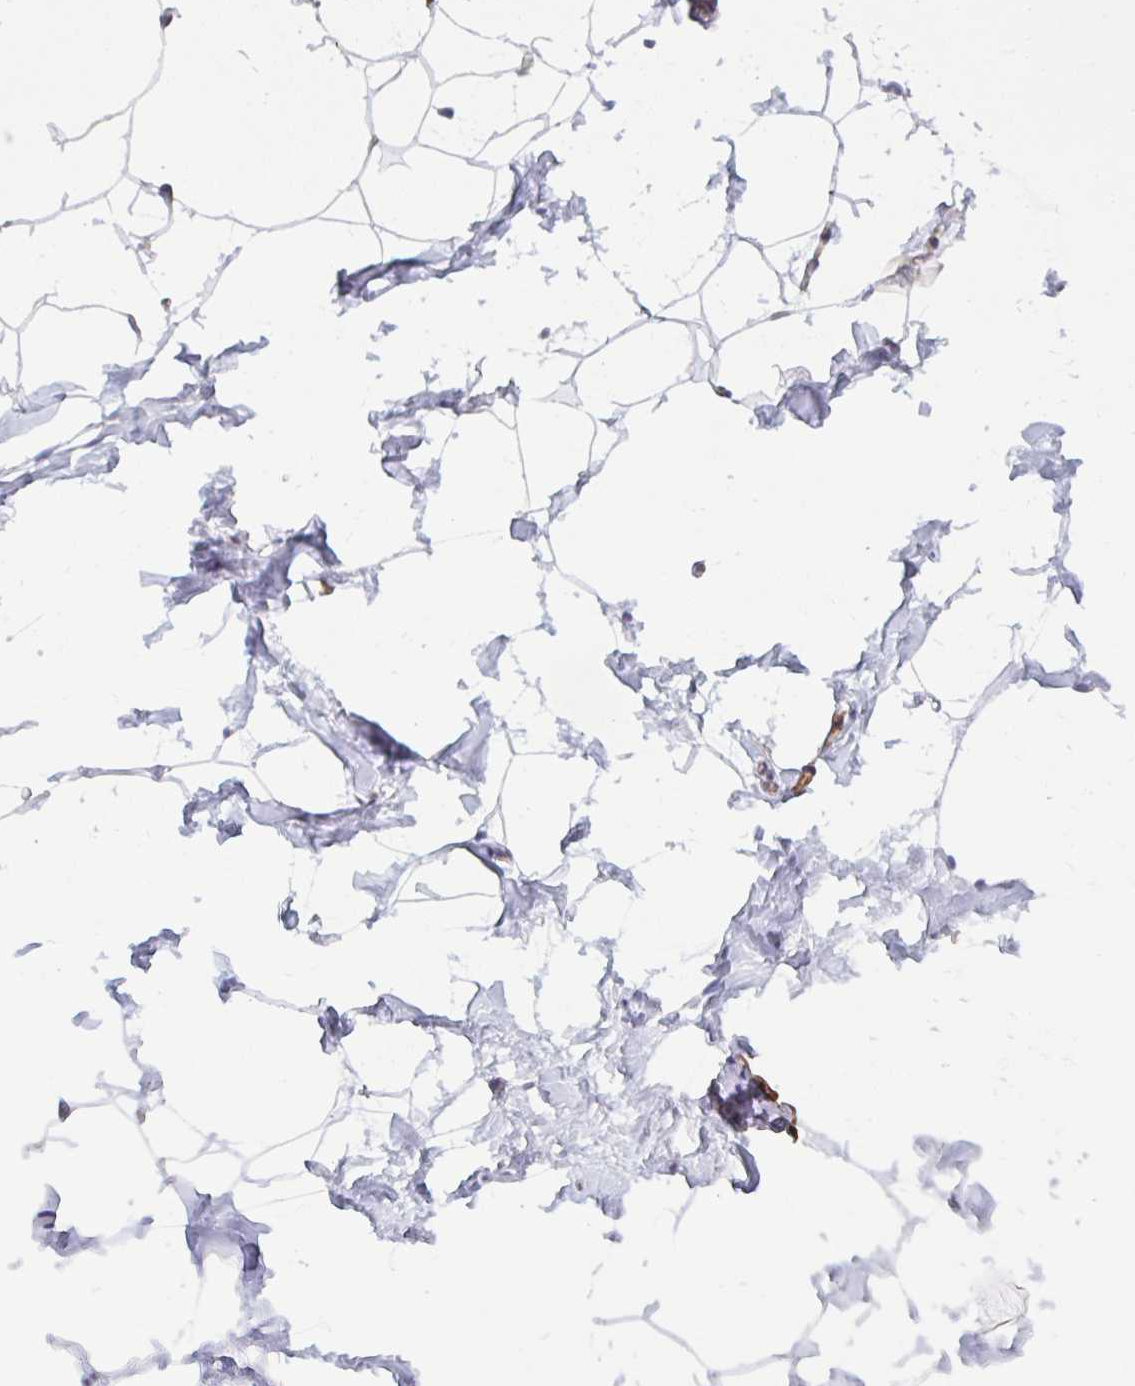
{"staining": {"intensity": "negative", "quantity": "none", "location": "none"}, "tissue": "breast", "cell_type": "Adipocytes", "image_type": "normal", "snomed": [{"axis": "morphology", "description": "Normal tissue, NOS"}, {"axis": "topography", "description": "Breast"}], "caption": "Histopathology image shows no protein expression in adipocytes of benign breast.", "gene": "SHISA7", "patient": {"sex": "female", "age": 32}}